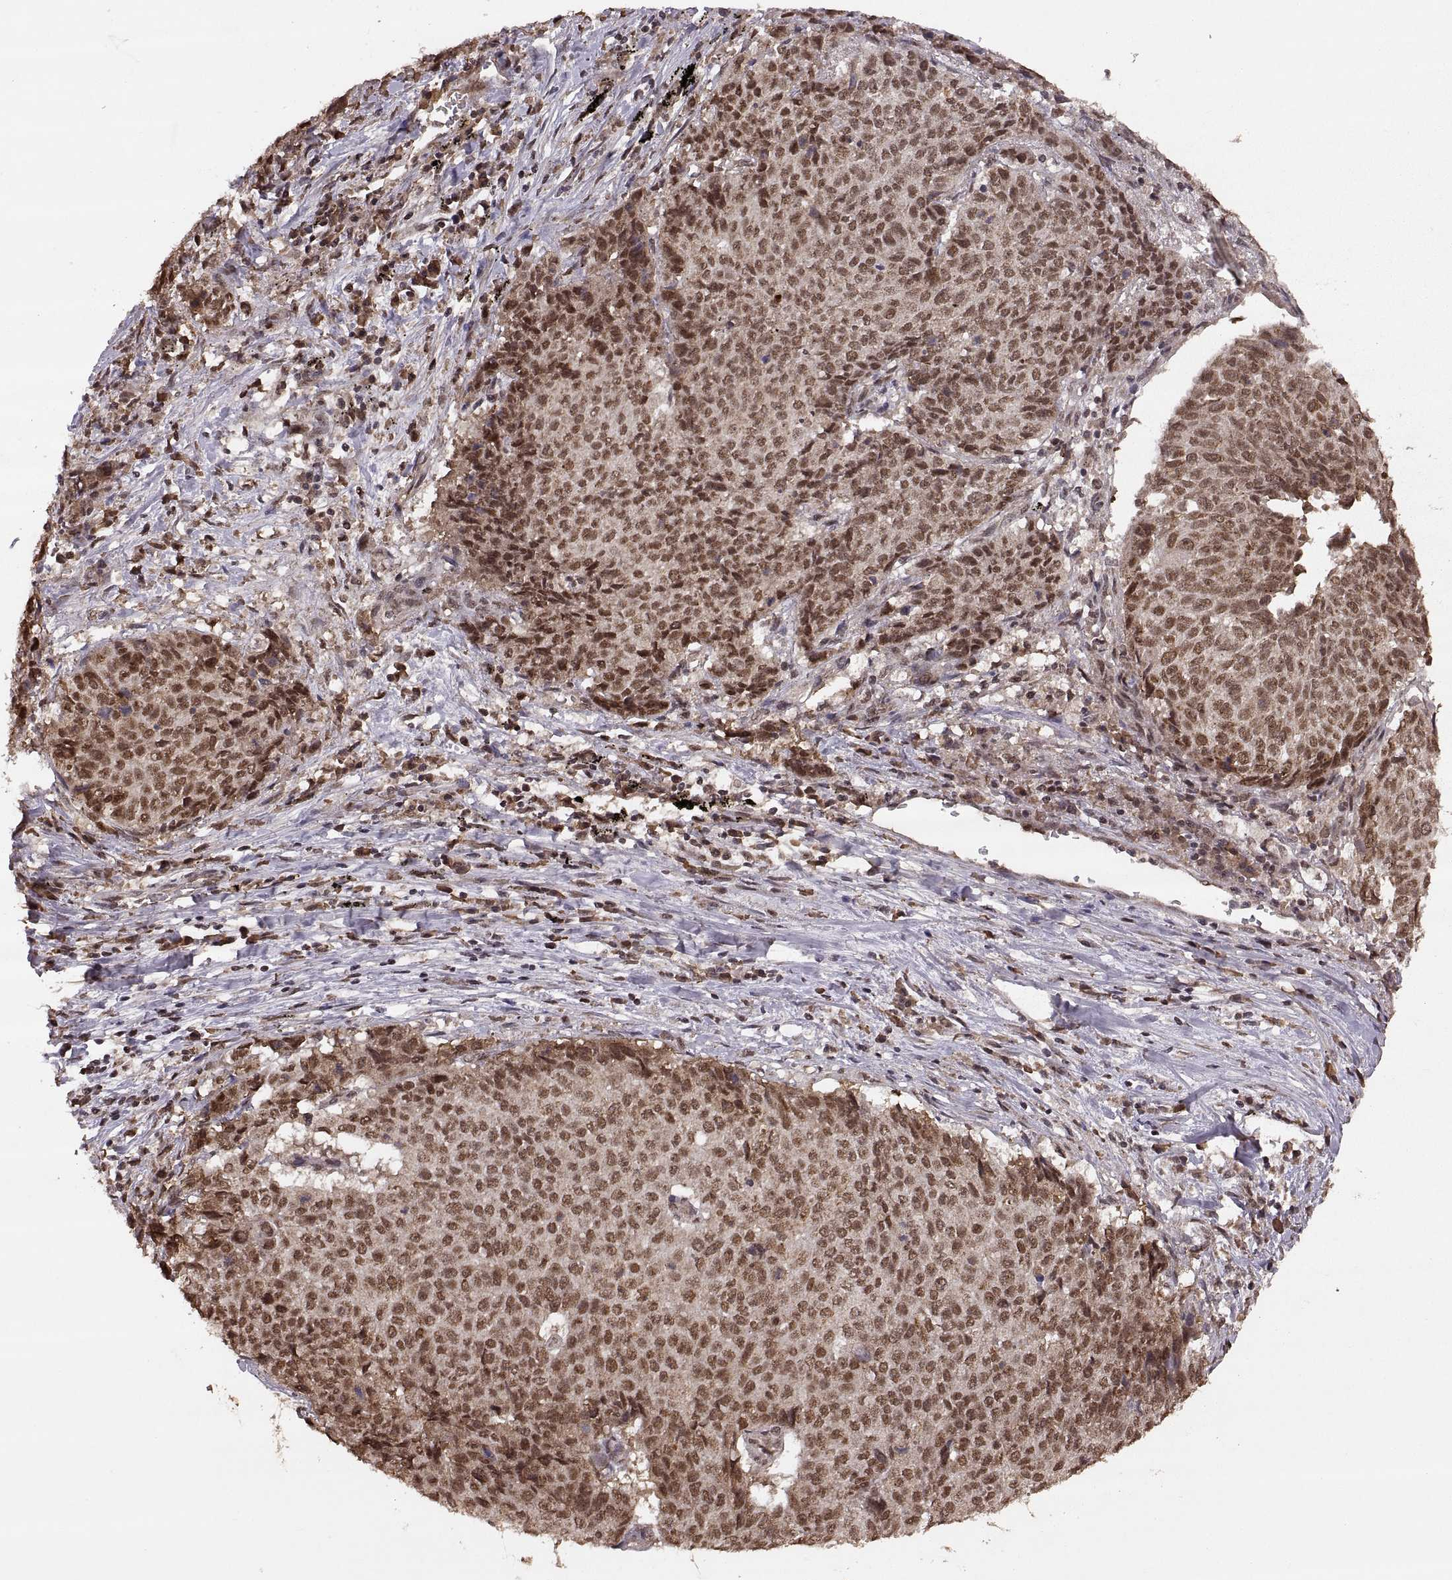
{"staining": {"intensity": "moderate", "quantity": ">75%", "location": "nuclear"}, "tissue": "lung cancer", "cell_type": "Tumor cells", "image_type": "cancer", "snomed": [{"axis": "morphology", "description": "Normal tissue, NOS"}, {"axis": "morphology", "description": "Squamous cell carcinoma, NOS"}, {"axis": "topography", "description": "Bronchus"}, {"axis": "topography", "description": "Lung"}], "caption": "Lung squamous cell carcinoma stained for a protein (brown) reveals moderate nuclear positive positivity in about >75% of tumor cells.", "gene": "RFT1", "patient": {"sex": "male", "age": 64}}